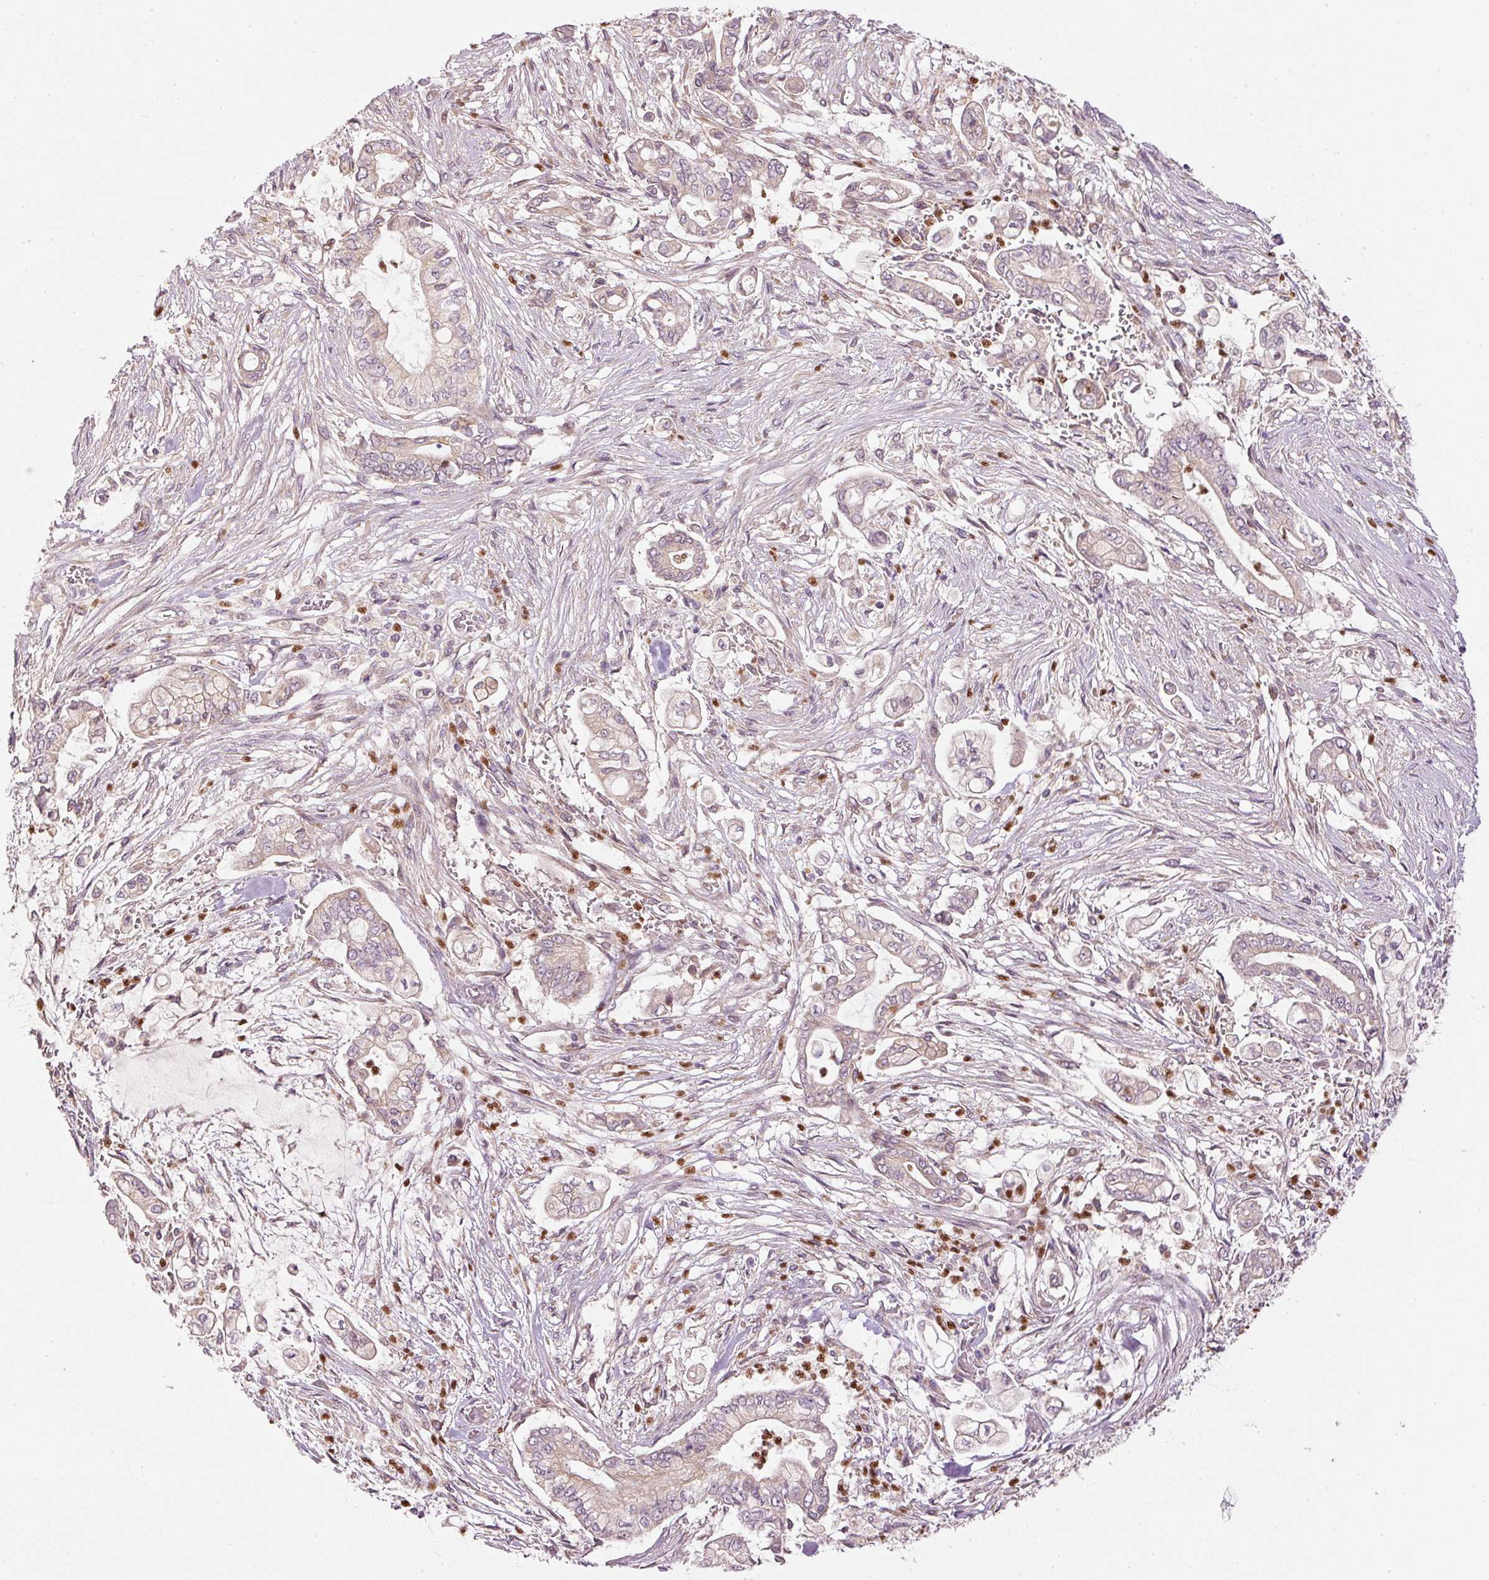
{"staining": {"intensity": "weak", "quantity": ">75%", "location": "cytoplasmic/membranous"}, "tissue": "pancreatic cancer", "cell_type": "Tumor cells", "image_type": "cancer", "snomed": [{"axis": "morphology", "description": "Adenocarcinoma, NOS"}, {"axis": "topography", "description": "Pancreas"}], "caption": "DAB (3,3'-diaminobenzidine) immunohistochemical staining of human adenocarcinoma (pancreatic) shows weak cytoplasmic/membranous protein expression in about >75% of tumor cells. The protein is shown in brown color, while the nuclei are stained blue.", "gene": "MTHFD1L", "patient": {"sex": "female", "age": 69}}